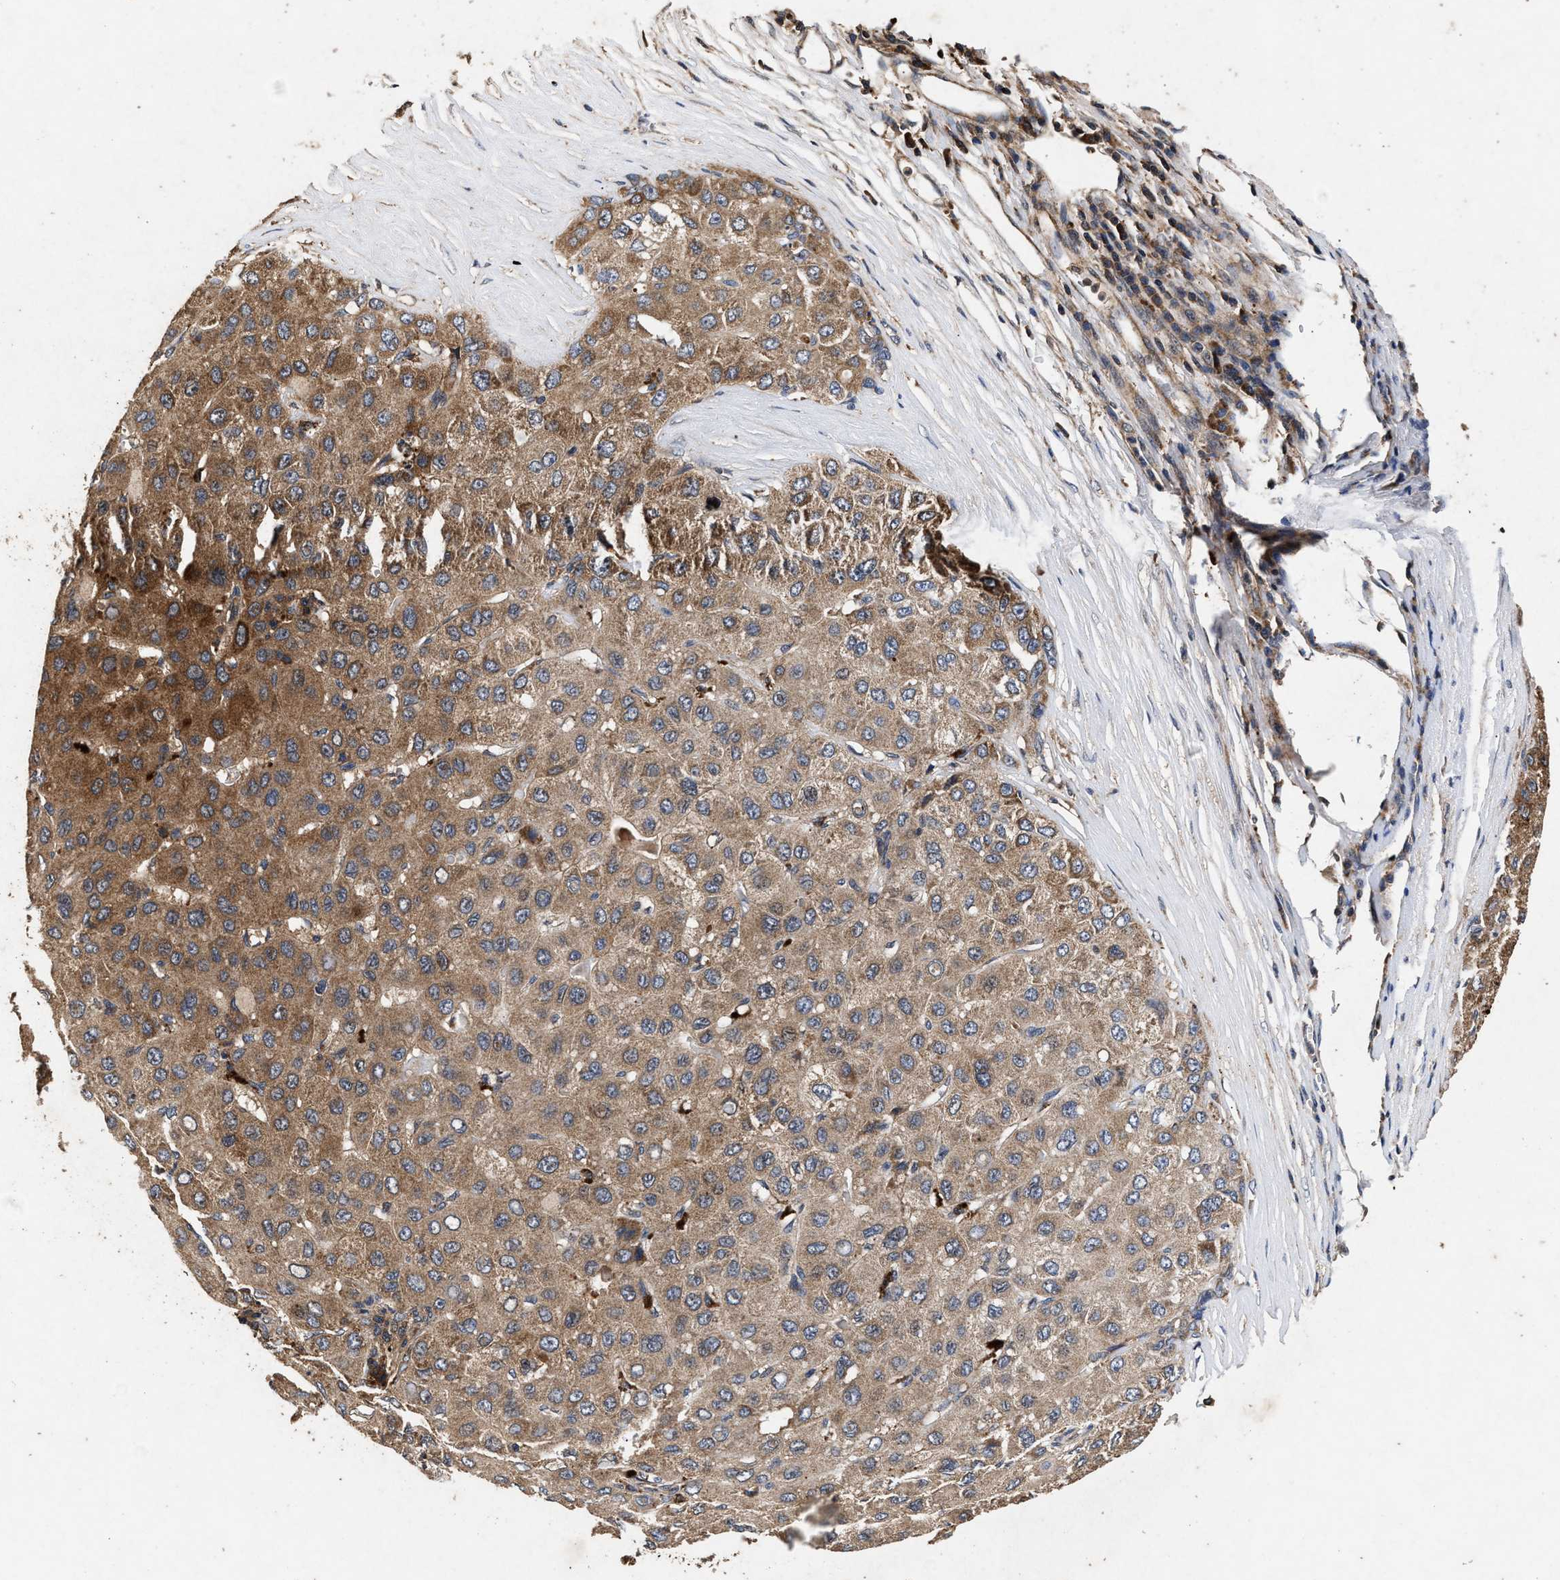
{"staining": {"intensity": "moderate", "quantity": ">75%", "location": "cytoplasmic/membranous"}, "tissue": "liver cancer", "cell_type": "Tumor cells", "image_type": "cancer", "snomed": [{"axis": "morphology", "description": "Carcinoma, Hepatocellular, NOS"}, {"axis": "topography", "description": "Liver"}], "caption": "Moderate cytoplasmic/membranous protein expression is present in approximately >75% of tumor cells in liver cancer.", "gene": "NFKB2", "patient": {"sex": "male", "age": 80}}